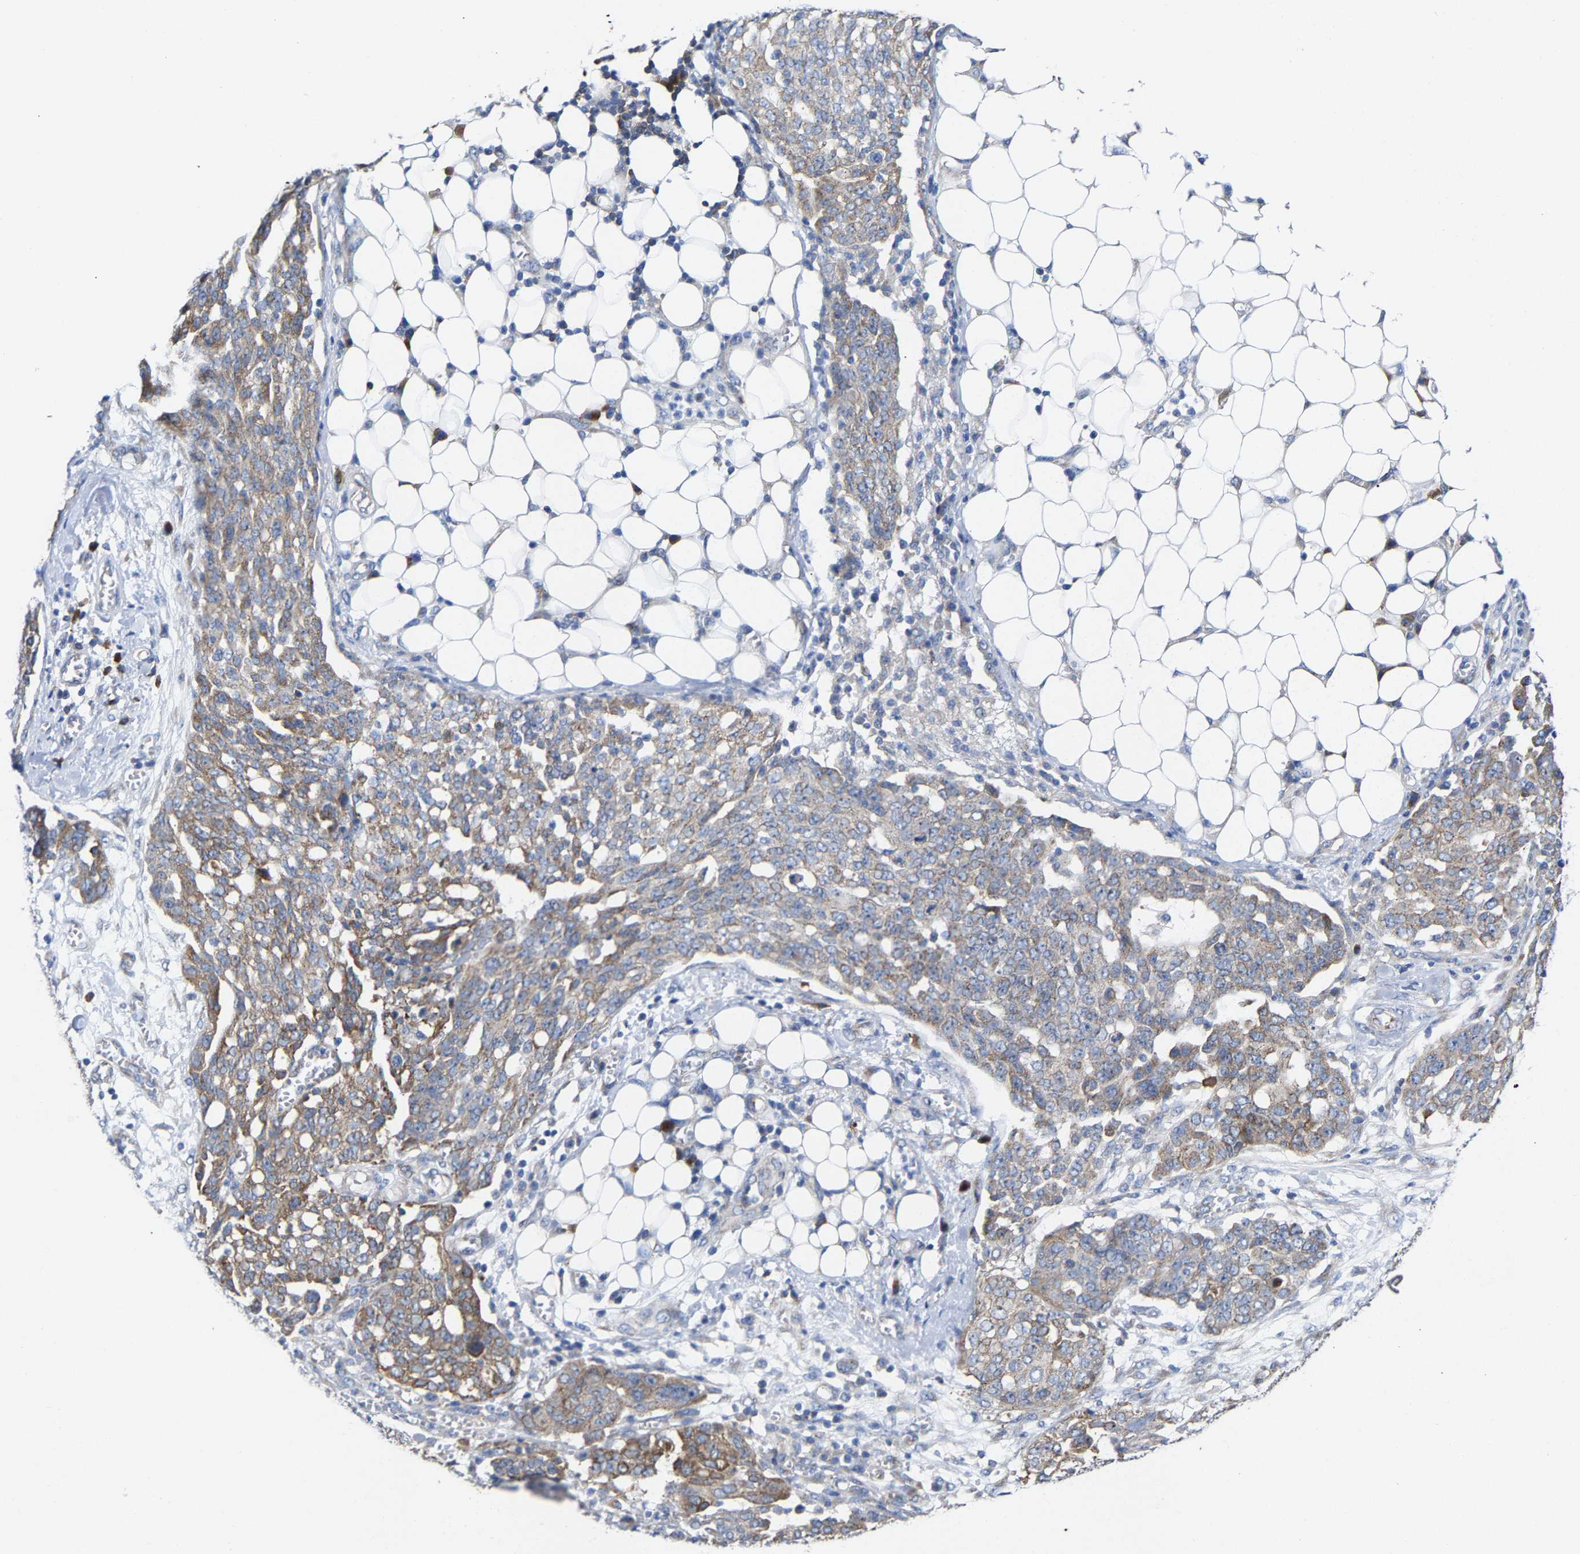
{"staining": {"intensity": "weak", "quantity": "25%-75%", "location": "cytoplasmic/membranous"}, "tissue": "ovarian cancer", "cell_type": "Tumor cells", "image_type": "cancer", "snomed": [{"axis": "morphology", "description": "Cystadenocarcinoma, serous, NOS"}, {"axis": "topography", "description": "Soft tissue"}, {"axis": "topography", "description": "Ovary"}], "caption": "Tumor cells display weak cytoplasmic/membranous expression in about 25%-75% of cells in ovarian serous cystadenocarcinoma.", "gene": "PPP1R15A", "patient": {"sex": "female", "age": 57}}